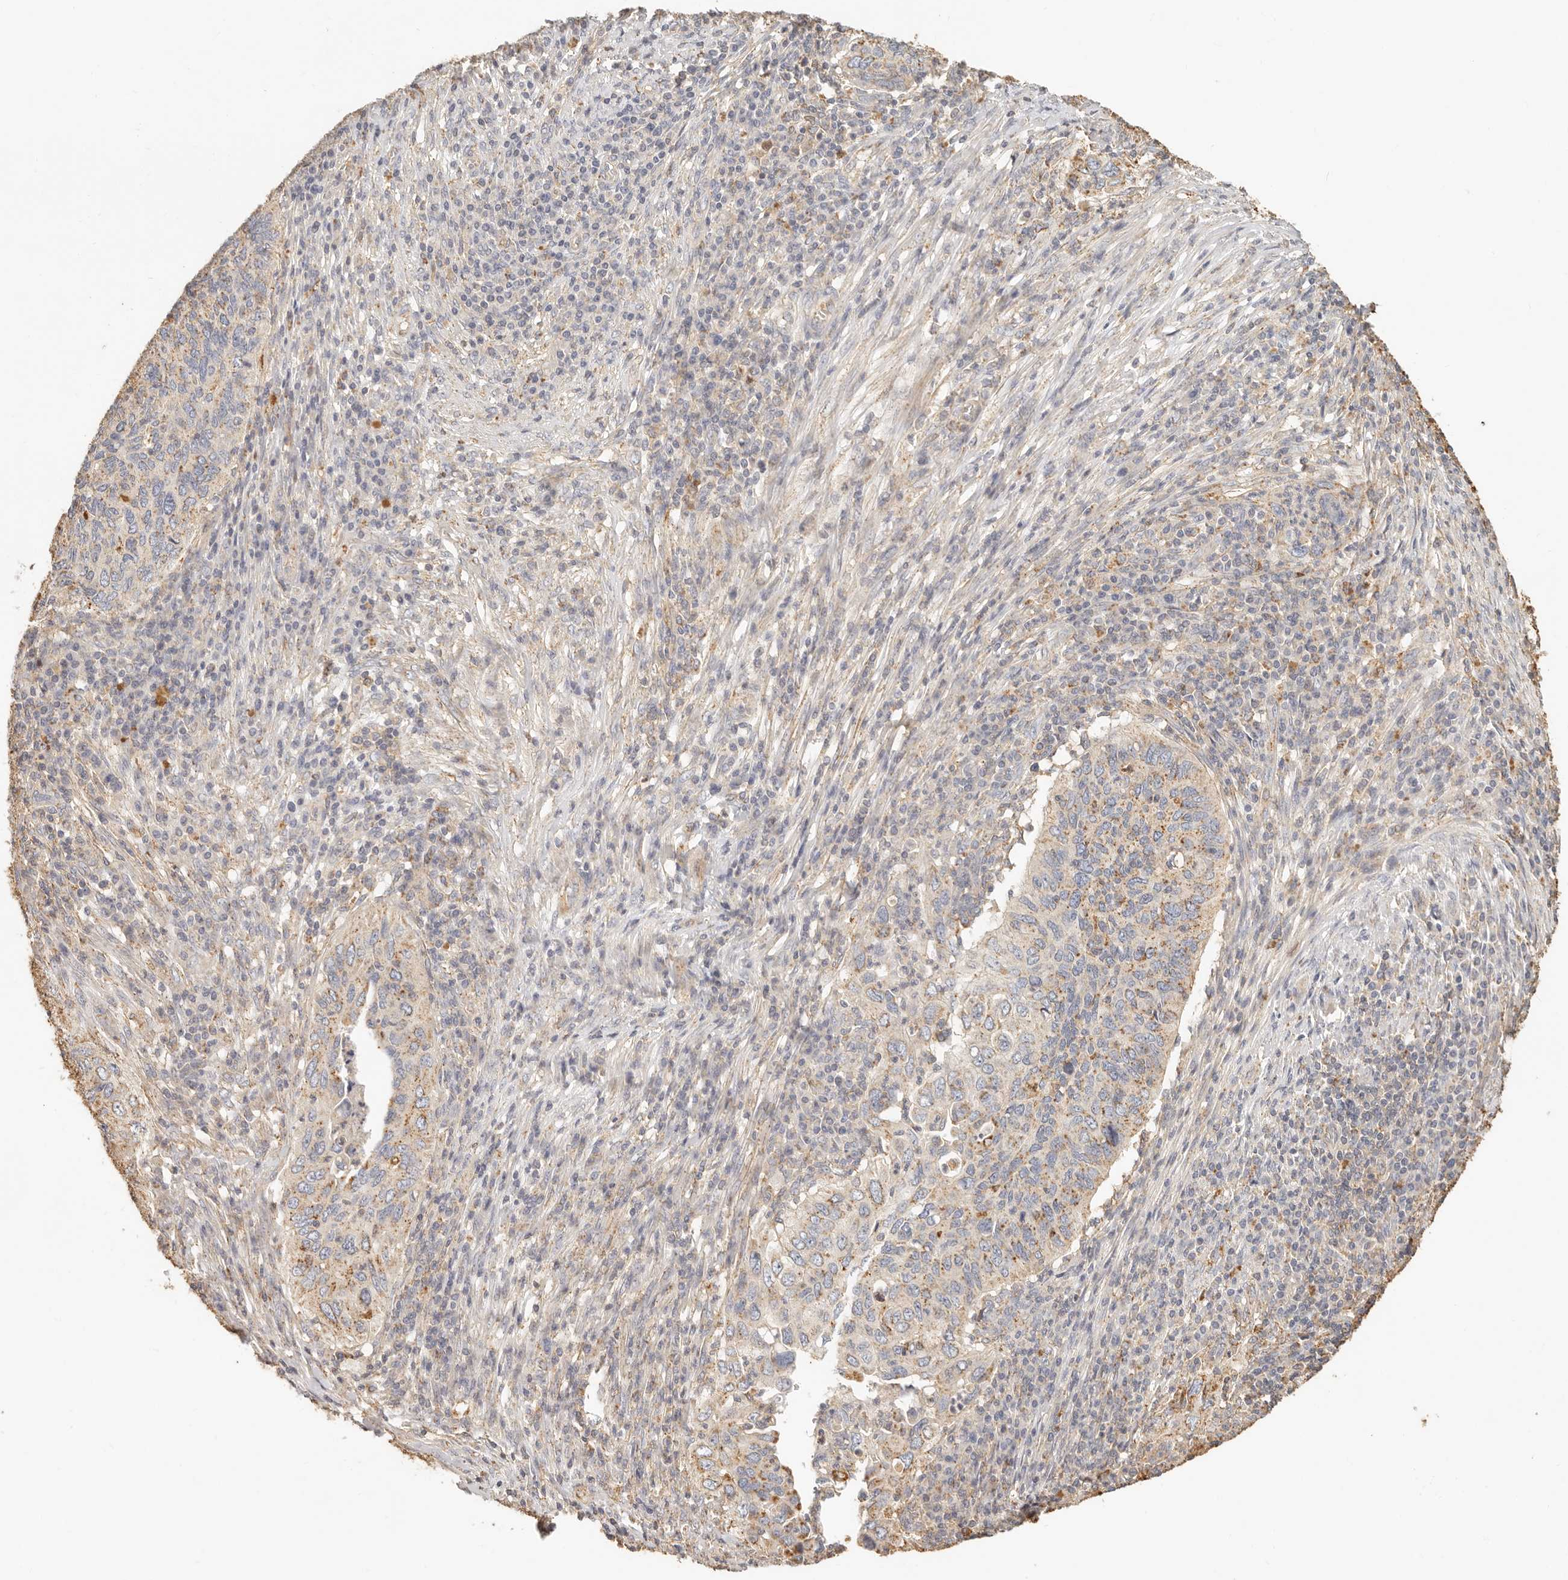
{"staining": {"intensity": "moderate", "quantity": ">75%", "location": "cytoplasmic/membranous"}, "tissue": "cervical cancer", "cell_type": "Tumor cells", "image_type": "cancer", "snomed": [{"axis": "morphology", "description": "Squamous cell carcinoma, NOS"}, {"axis": "topography", "description": "Cervix"}], "caption": "Cervical squamous cell carcinoma stained for a protein displays moderate cytoplasmic/membranous positivity in tumor cells.", "gene": "CNMD", "patient": {"sex": "female", "age": 38}}